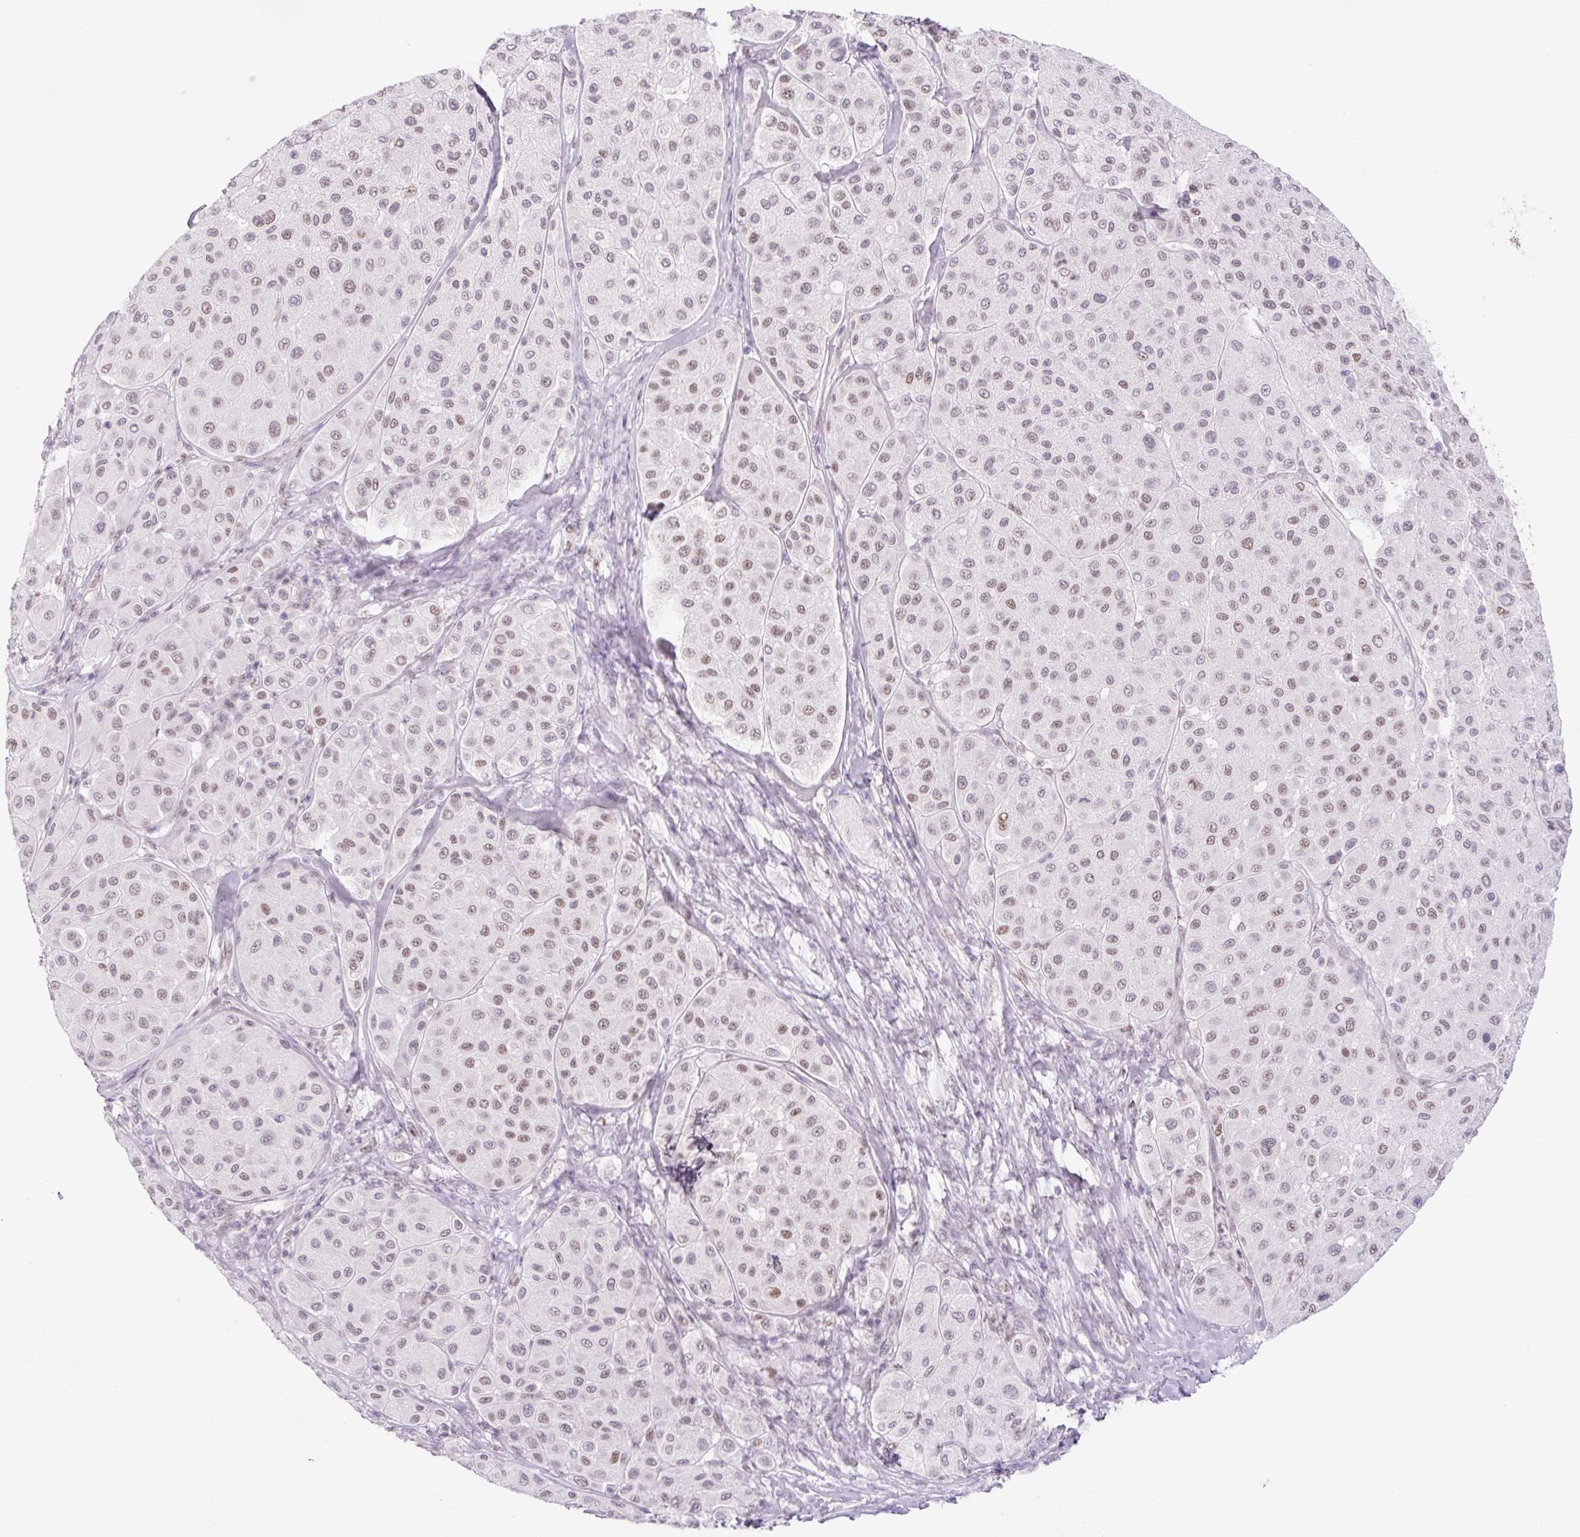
{"staining": {"intensity": "weak", "quantity": ">75%", "location": "nuclear"}, "tissue": "melanoma", "cell_type": "Tumor cells", "image_type": "cancer", "snomed": [{"axis": "morphology", "description": "Malignant melanoma, Metastatic site"}, {"axis": "topography", "description": "Smooth muscle"}], "caption": "Protein staining of malignant melanoma (metastatic site) tissue demonstrates weak nuclear expression in approximately >75% of tumor cells. The protein is stained brown, and the nuclei are stained in blue (DAB IHC with brightfield microscopy, high magnification).", "gene": "TLE3", "patient": {"sex": "male", "age": 41}}